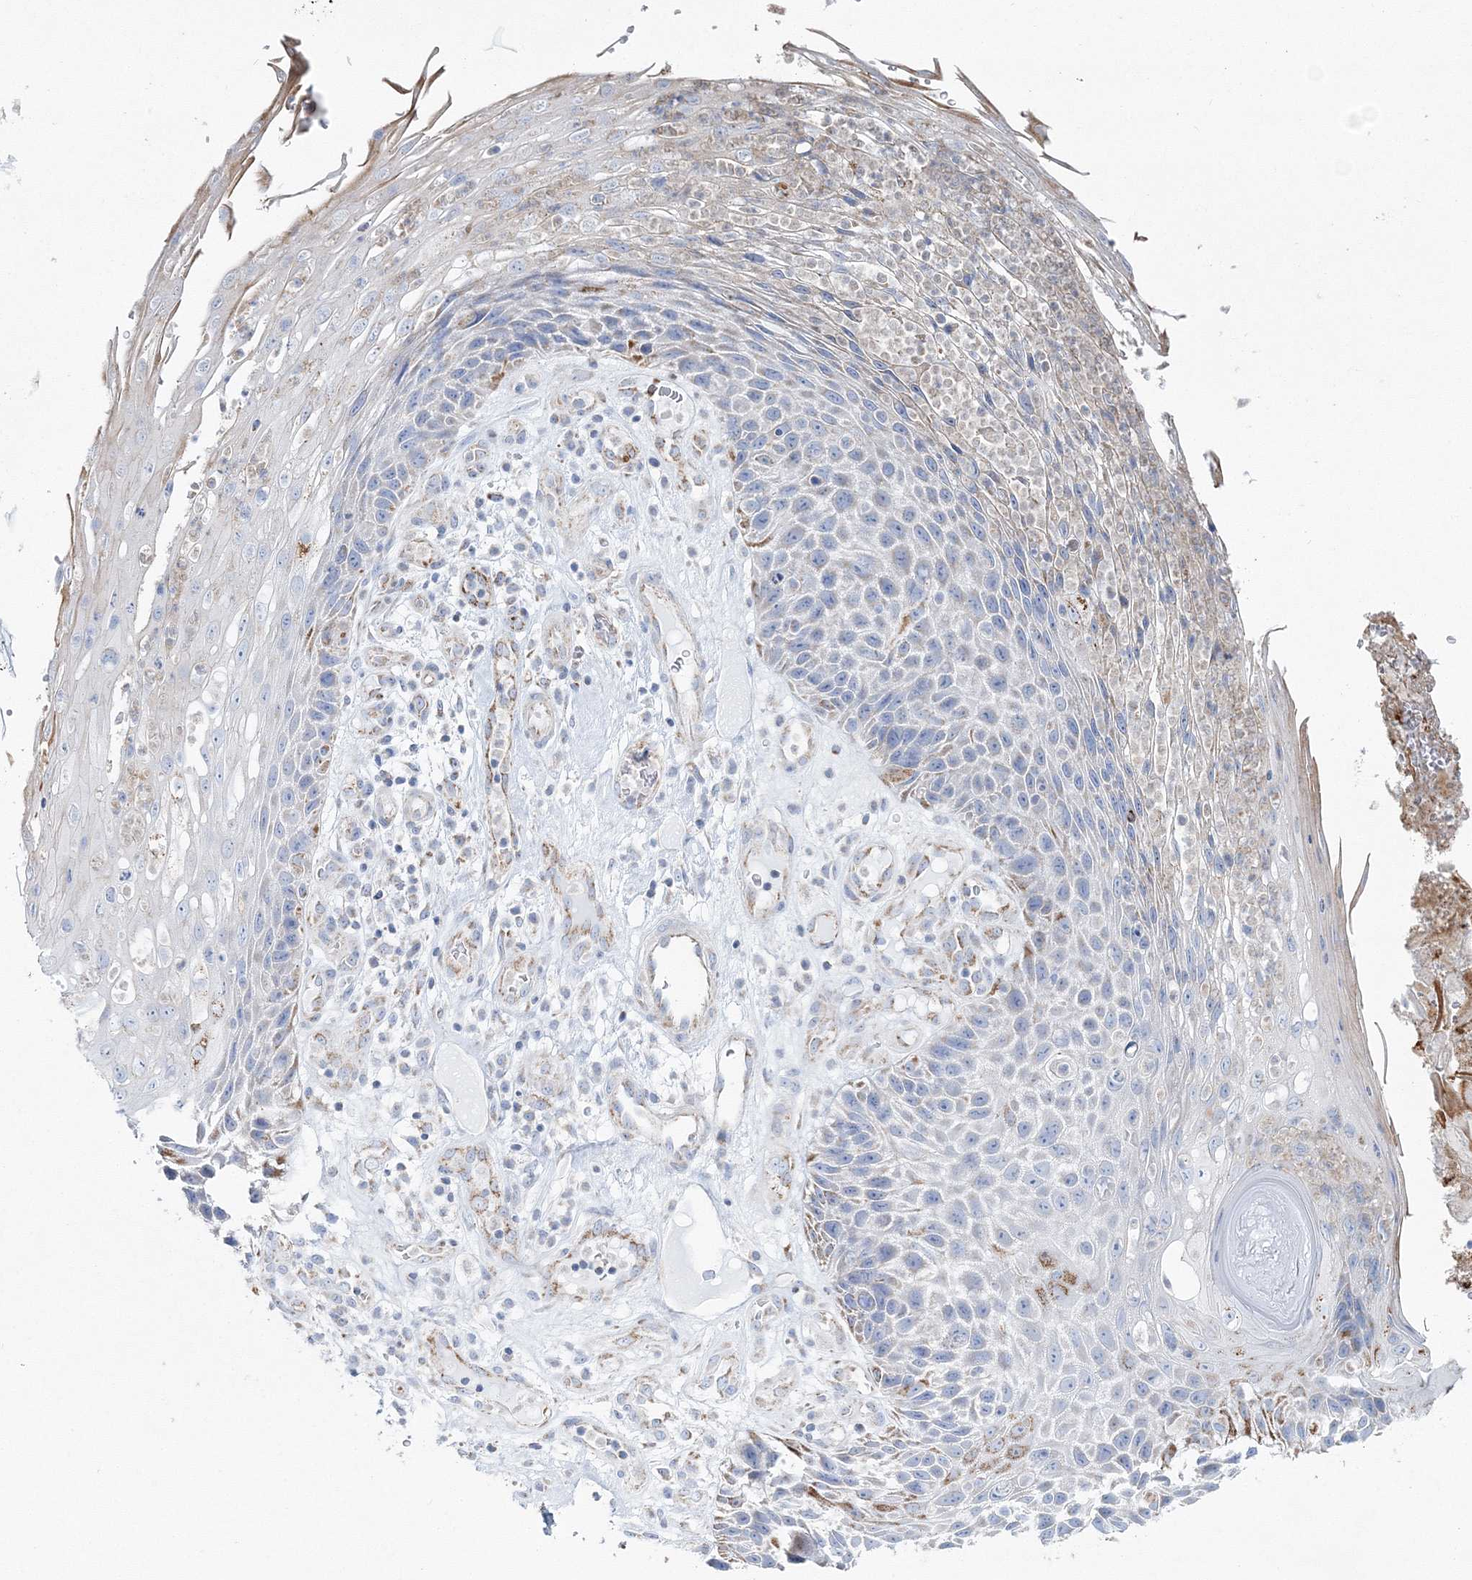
{"staining": {"intensity": "moderate", "quantity": "<25%", "location": "cytoplasmic/membranous"}, "tissue": "skin cancer", "cell_type": "Tumor cells", "image_type": "cancer", "snomed": [{"axis": "morphology", "description": "Squamous cell carcinoma, NOS"}, {"axis": "topography", "description": "Skin"}], "caption": "The micrograph reveals immunohistochemical staining of squamous cell carcinoma (skin). There is moderate cytoplasmic/membranous expression is present in approximately <25% of tumor cells.", "gene": "HIBCH", "patient": {"sex": "female", "age": 88}}